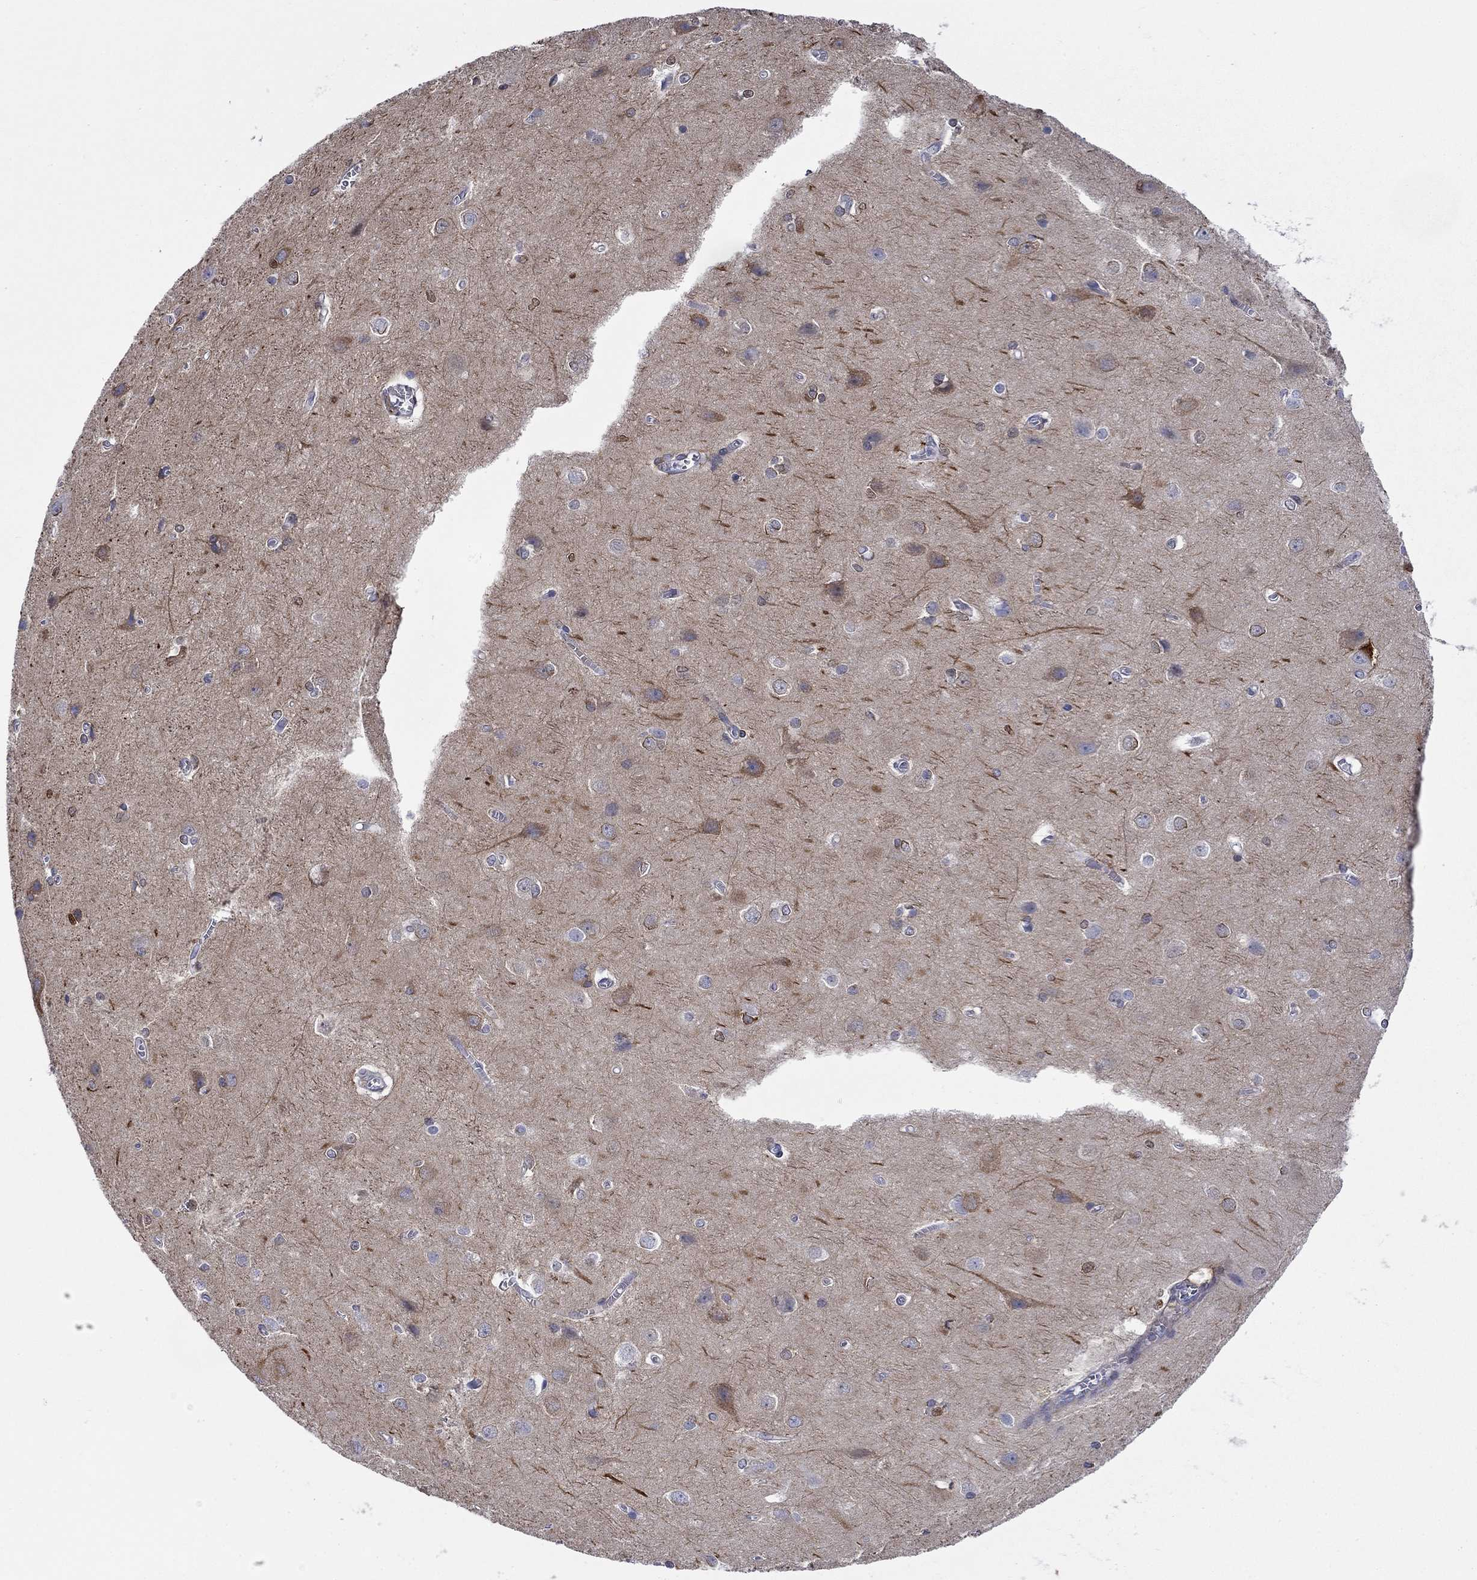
{"staining": {"intensity": "negative", "quantity": "none", "location": "none"}, "tissue": "cerebral cortex", "cell_type": "Endothelial cells", "image_type": "normal", "snomed": [{"axis": "morphology", "description": "Normal tissue, NOS"}, {"axis": "topography", "description": "Cerebral cortex"}], "caption": "A high-resolution histopathology image shows immunohistochemistry staining of normal cerebral cortex, which displays no significant positivity in endothelial cells. (Brightfield microscopy of DAB immunohistochemistry (IHC) at high magnification).", "gene": "PTPRZ1", "patient": {"sex": "male", "age": 37}}